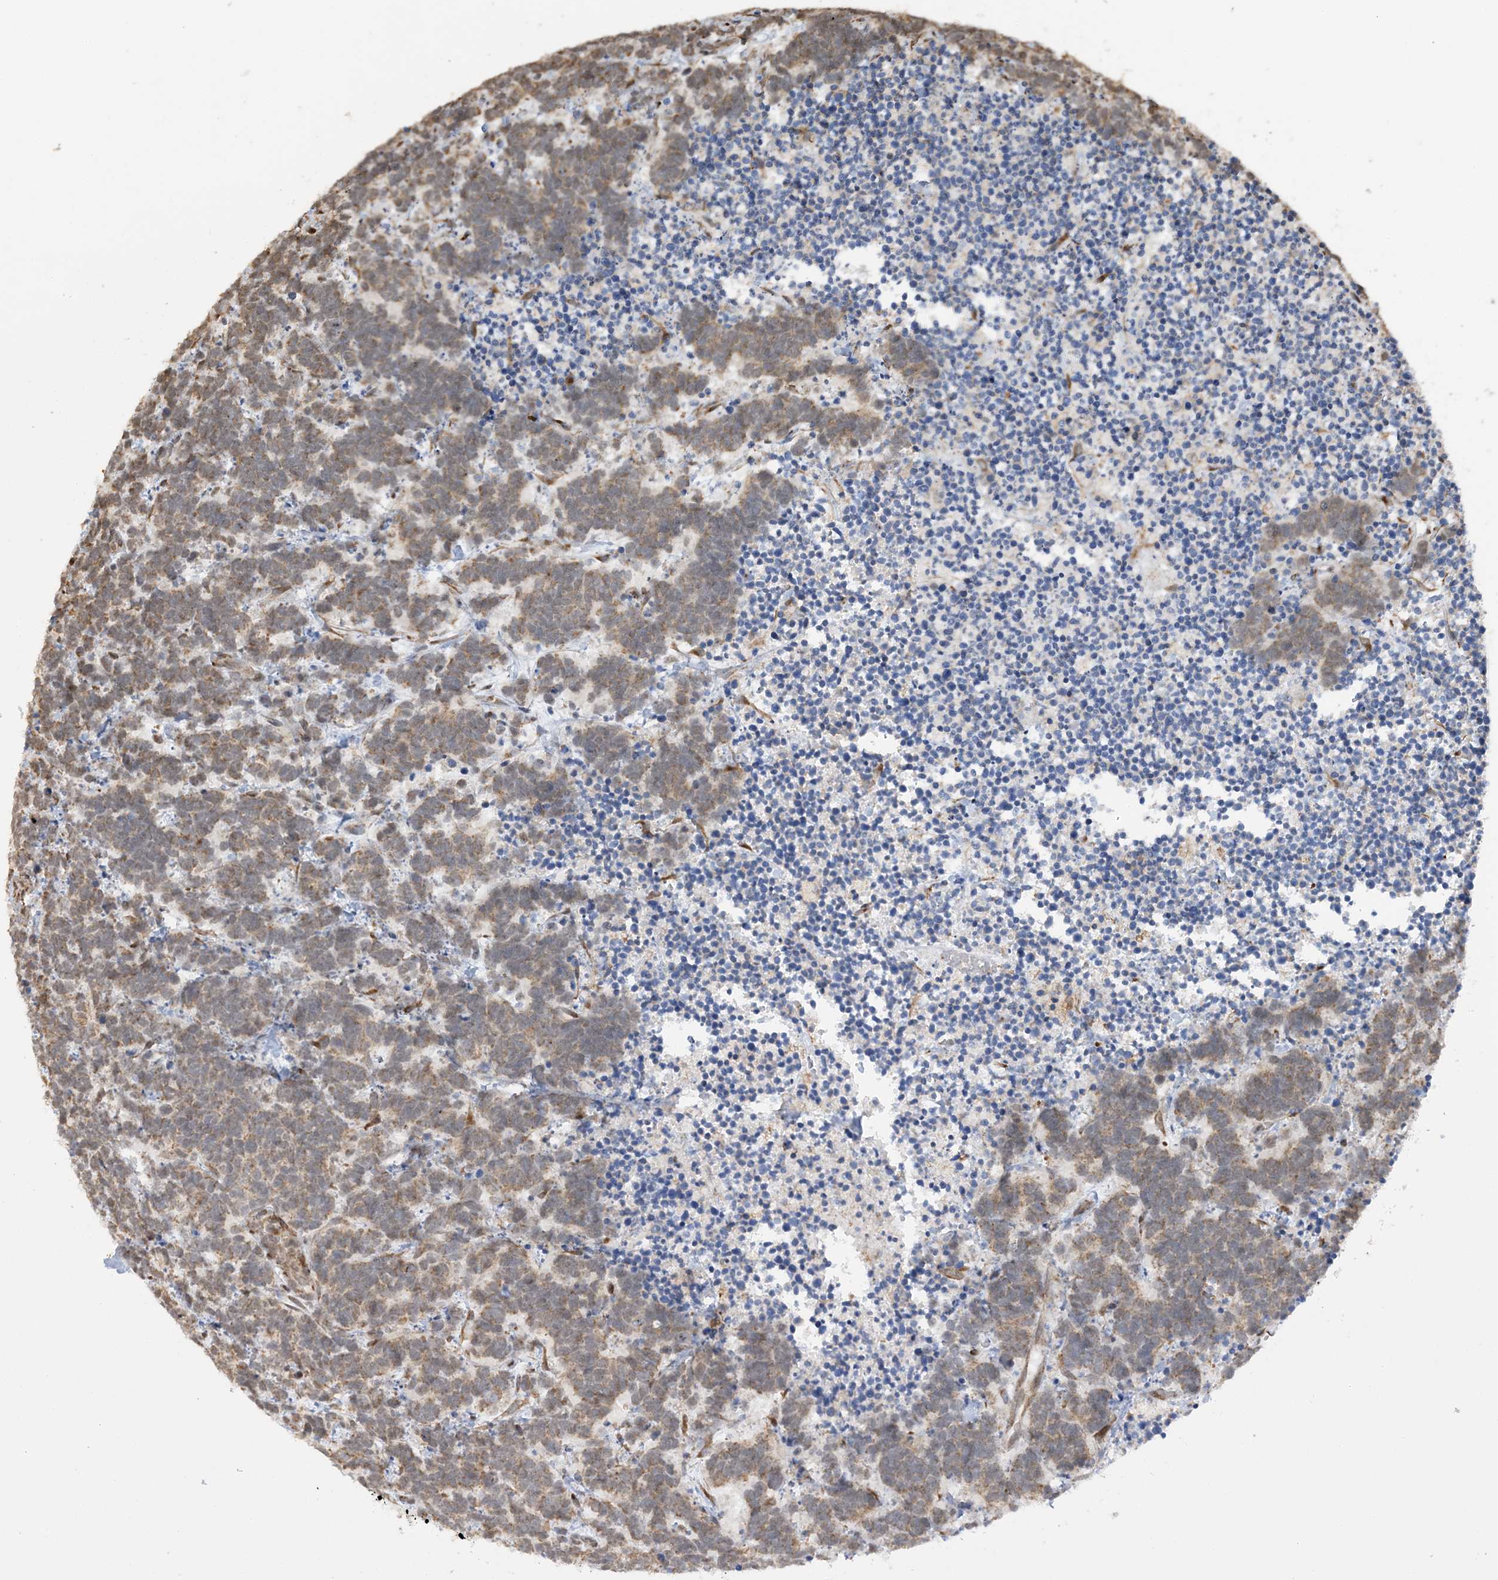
{"staining": {"intensity": "moderate", "quantity": ">75%", "location": "cytoplasmic/membranous"}, "tissue": "carcinoid", "cell_type": "Tumor cells", "image_type": "cancer", "snomed": [{"axis": "morphology", "description": "Carcinoma, NOS"}, {"axis": "morphology", "description": "Carcinoid, malignant, NOS"}, {"axis": "topography", "description": "Urinary bladder"}], "caption": "Protein positivity by IHC demonstrates moderate cytoplasmic/membranous staining in about >75% of tumor cells in carcinoid.", "gene": "MRPL47", "patient": {"sex": "male", "age": 57}}